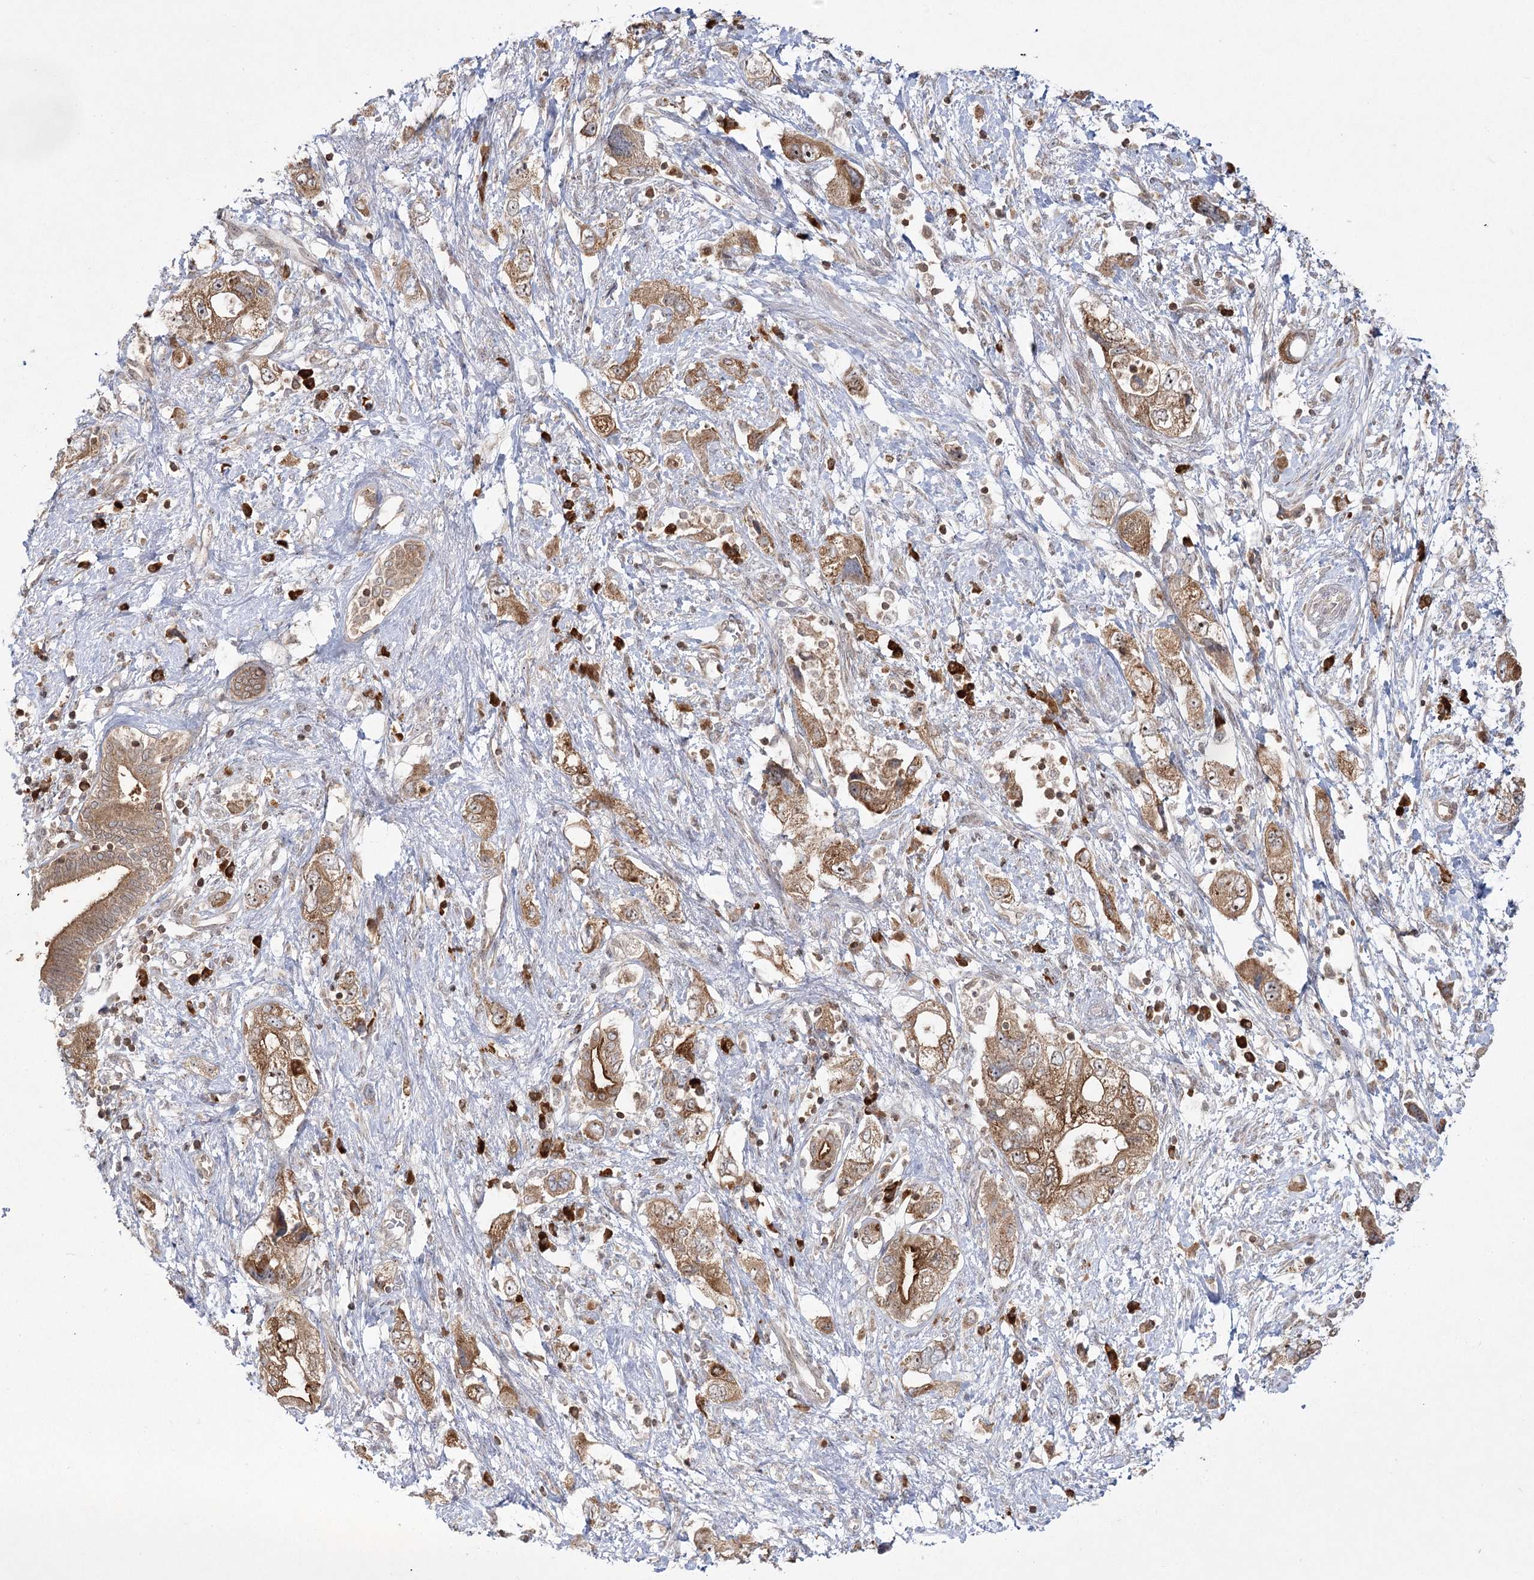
{"staining": {"intensity": "moderate", "quantity": ">75%", "location": "cytoplasmic/membranous"}, "tissue": "pancreatic cancer", "cell_type": "Tumor cells", "image_type": "cancer", "snomed": [{"axis": "morphology", "description": "Adenocarcinoma, NOS"}, {"axis": "topography", "description": "Pancreas"}], "caption": "This is an image of immunohistochemistry staining of pancreatic cancer (adenocarcinoma), which shows moderate positivity in the cytoplasmic/membranous of tumor cells.", "gene": "SYTL1", "patient": {"sex": "female", "age": 73}}